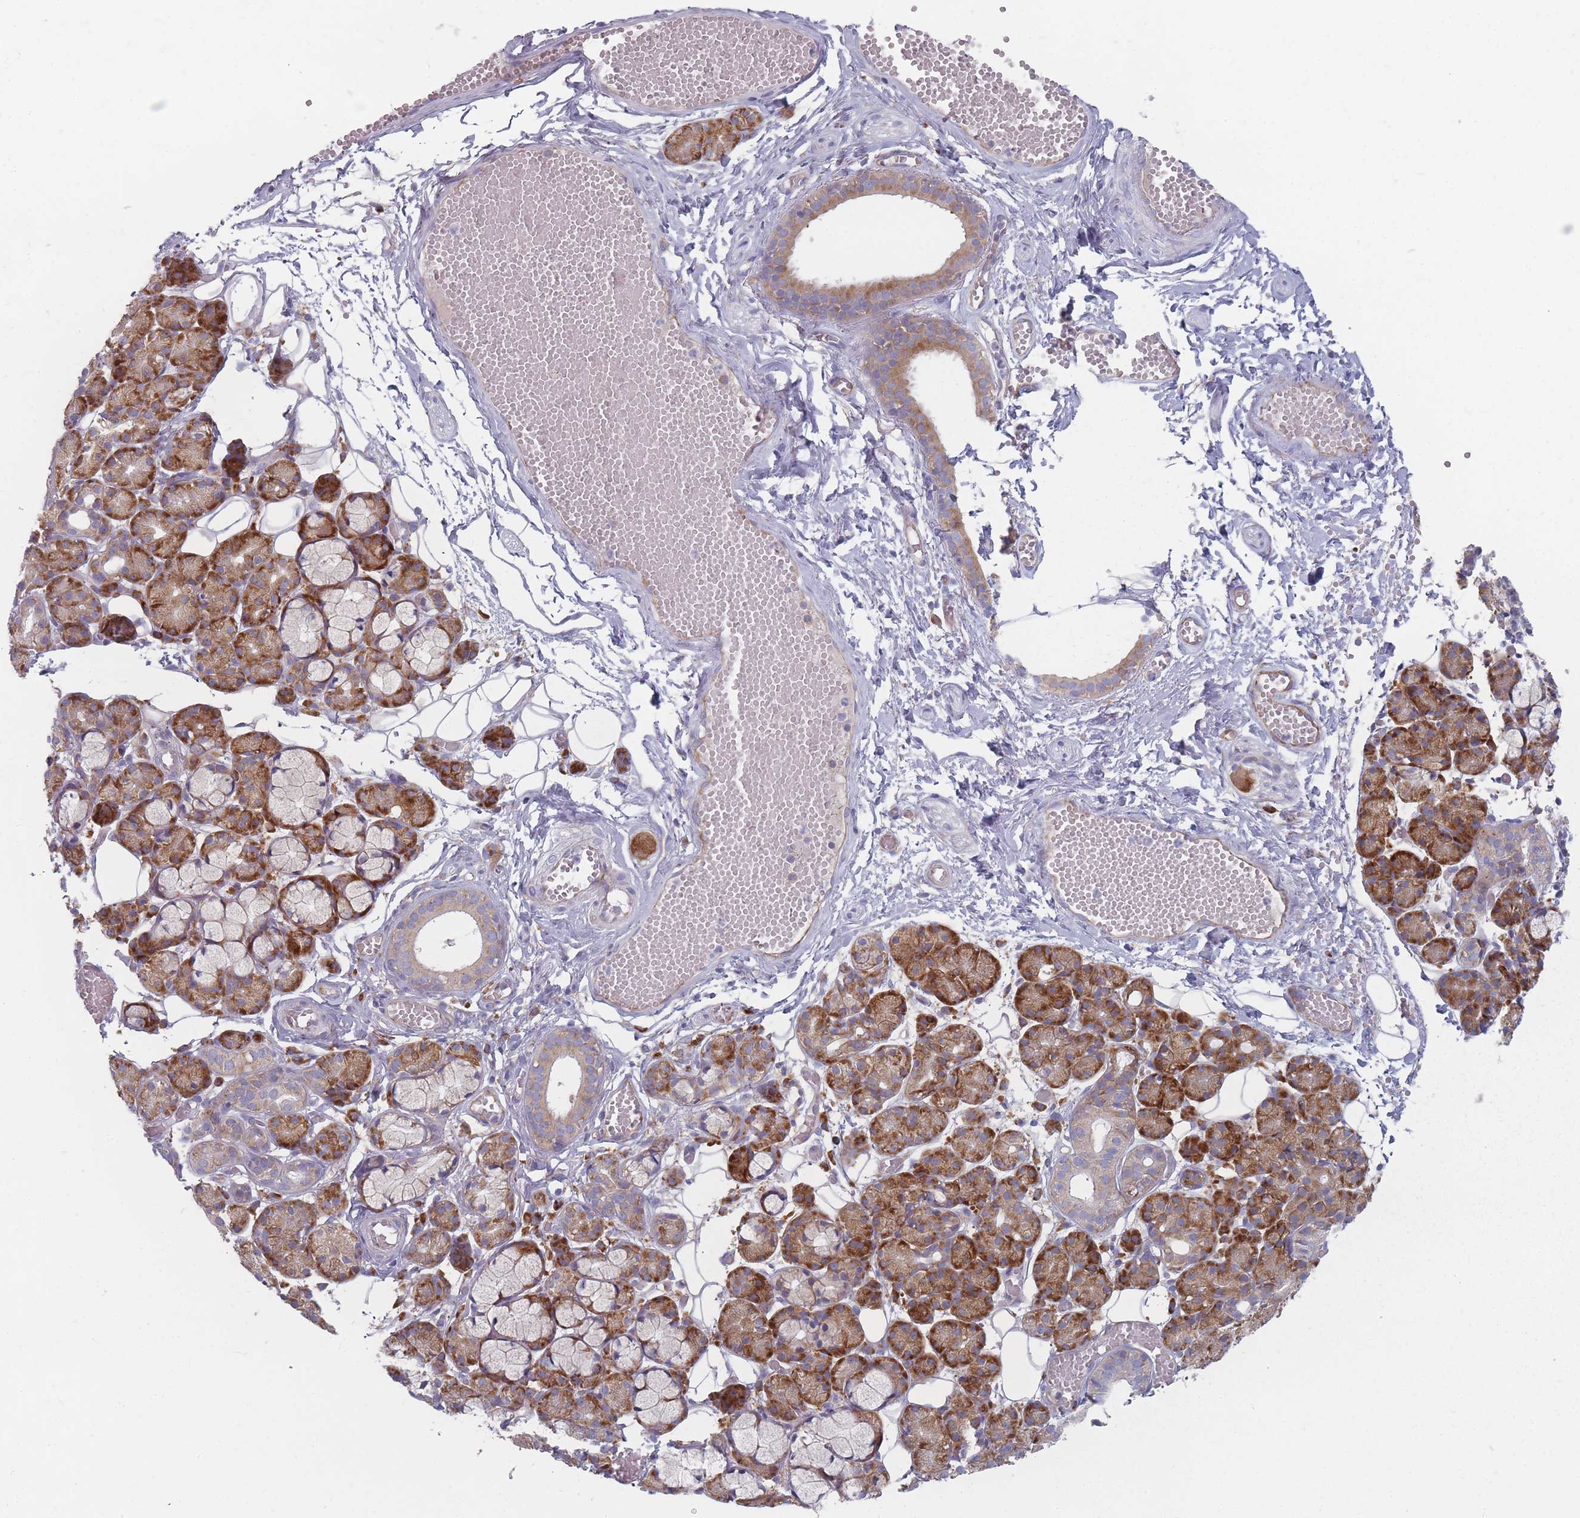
{"staining": {"intensity": "strong", "quantity": ">75%", "location": "cytoplasmic/membranous"}, "tissue": "salivary gland", "cell_type": "Glandular cells", "image_type": "normal", "snomed": [{"axis": "morphology", "description": "Normal tissue, NOS"}, {"axis": "topography", "description": "Salivary gland"}], "caption": "Brown immunohistochemical staining in benign salivary gland exhibits strong cytoplasmic/membranous staining in approximately >75% of glandular cells.", "gene": "CACNG5", "patient": {"sex": "male", "age": 63}}